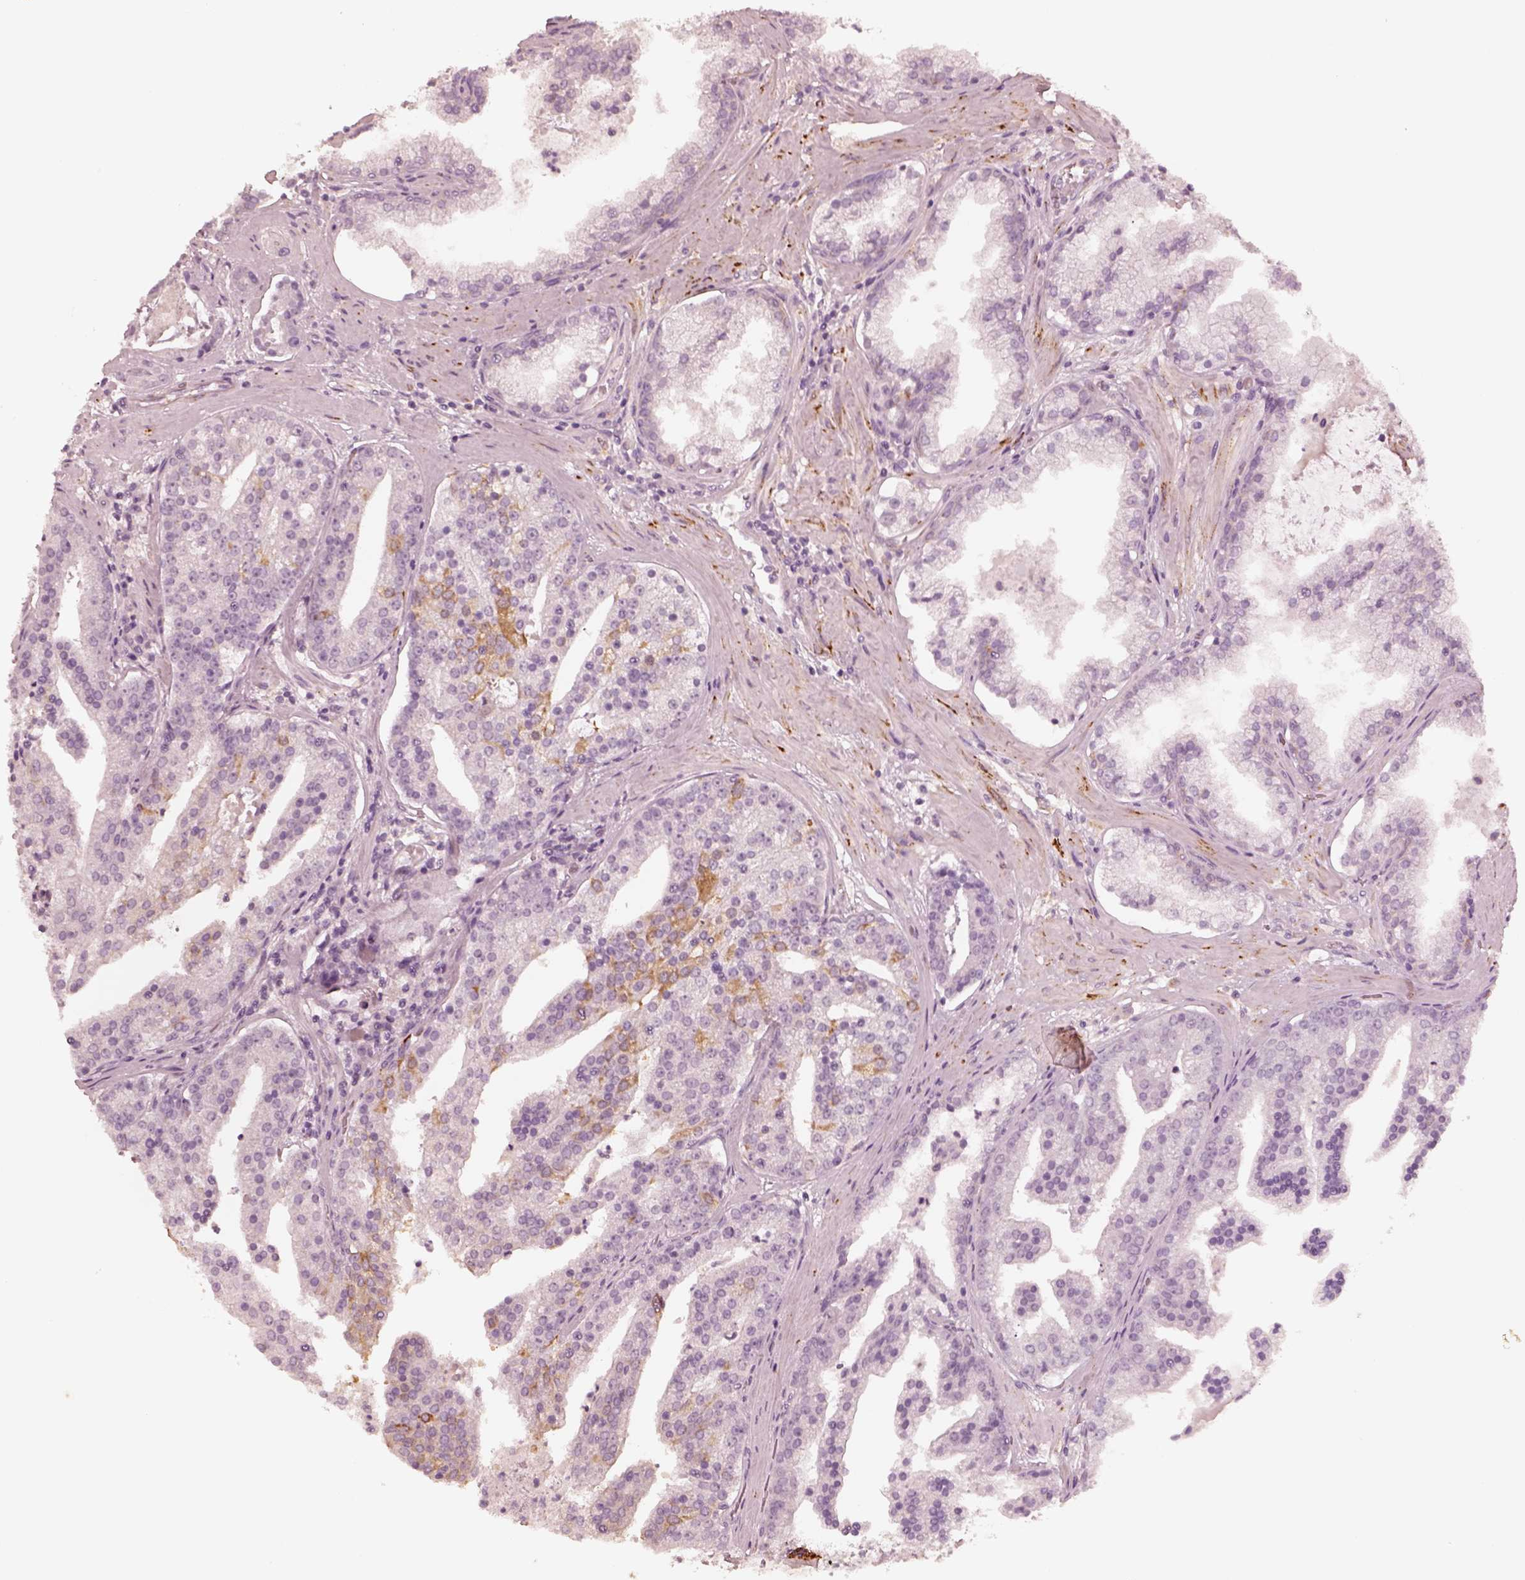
{"staining": {"intensity": "negative", "quantity": "none", "location": "none"}, "tissue": "prostate cancer", "cell_type": "Tumor cells", "image_type": "cancer", "snomed": [{"axis": "morphology", "description": "Adenocarcinoma, NOS"}, {"axis": "topography", "description": "Prostate and seminal vesicle, NOS"}, {"axis": "topography", "description": "Prostate"}], "caption": "The image demonstrates no staining of tumor cells in adenocarcinoma (prostate).", "gene": "DNAAF9", "patient": {"sex": "male", "age": 44}}